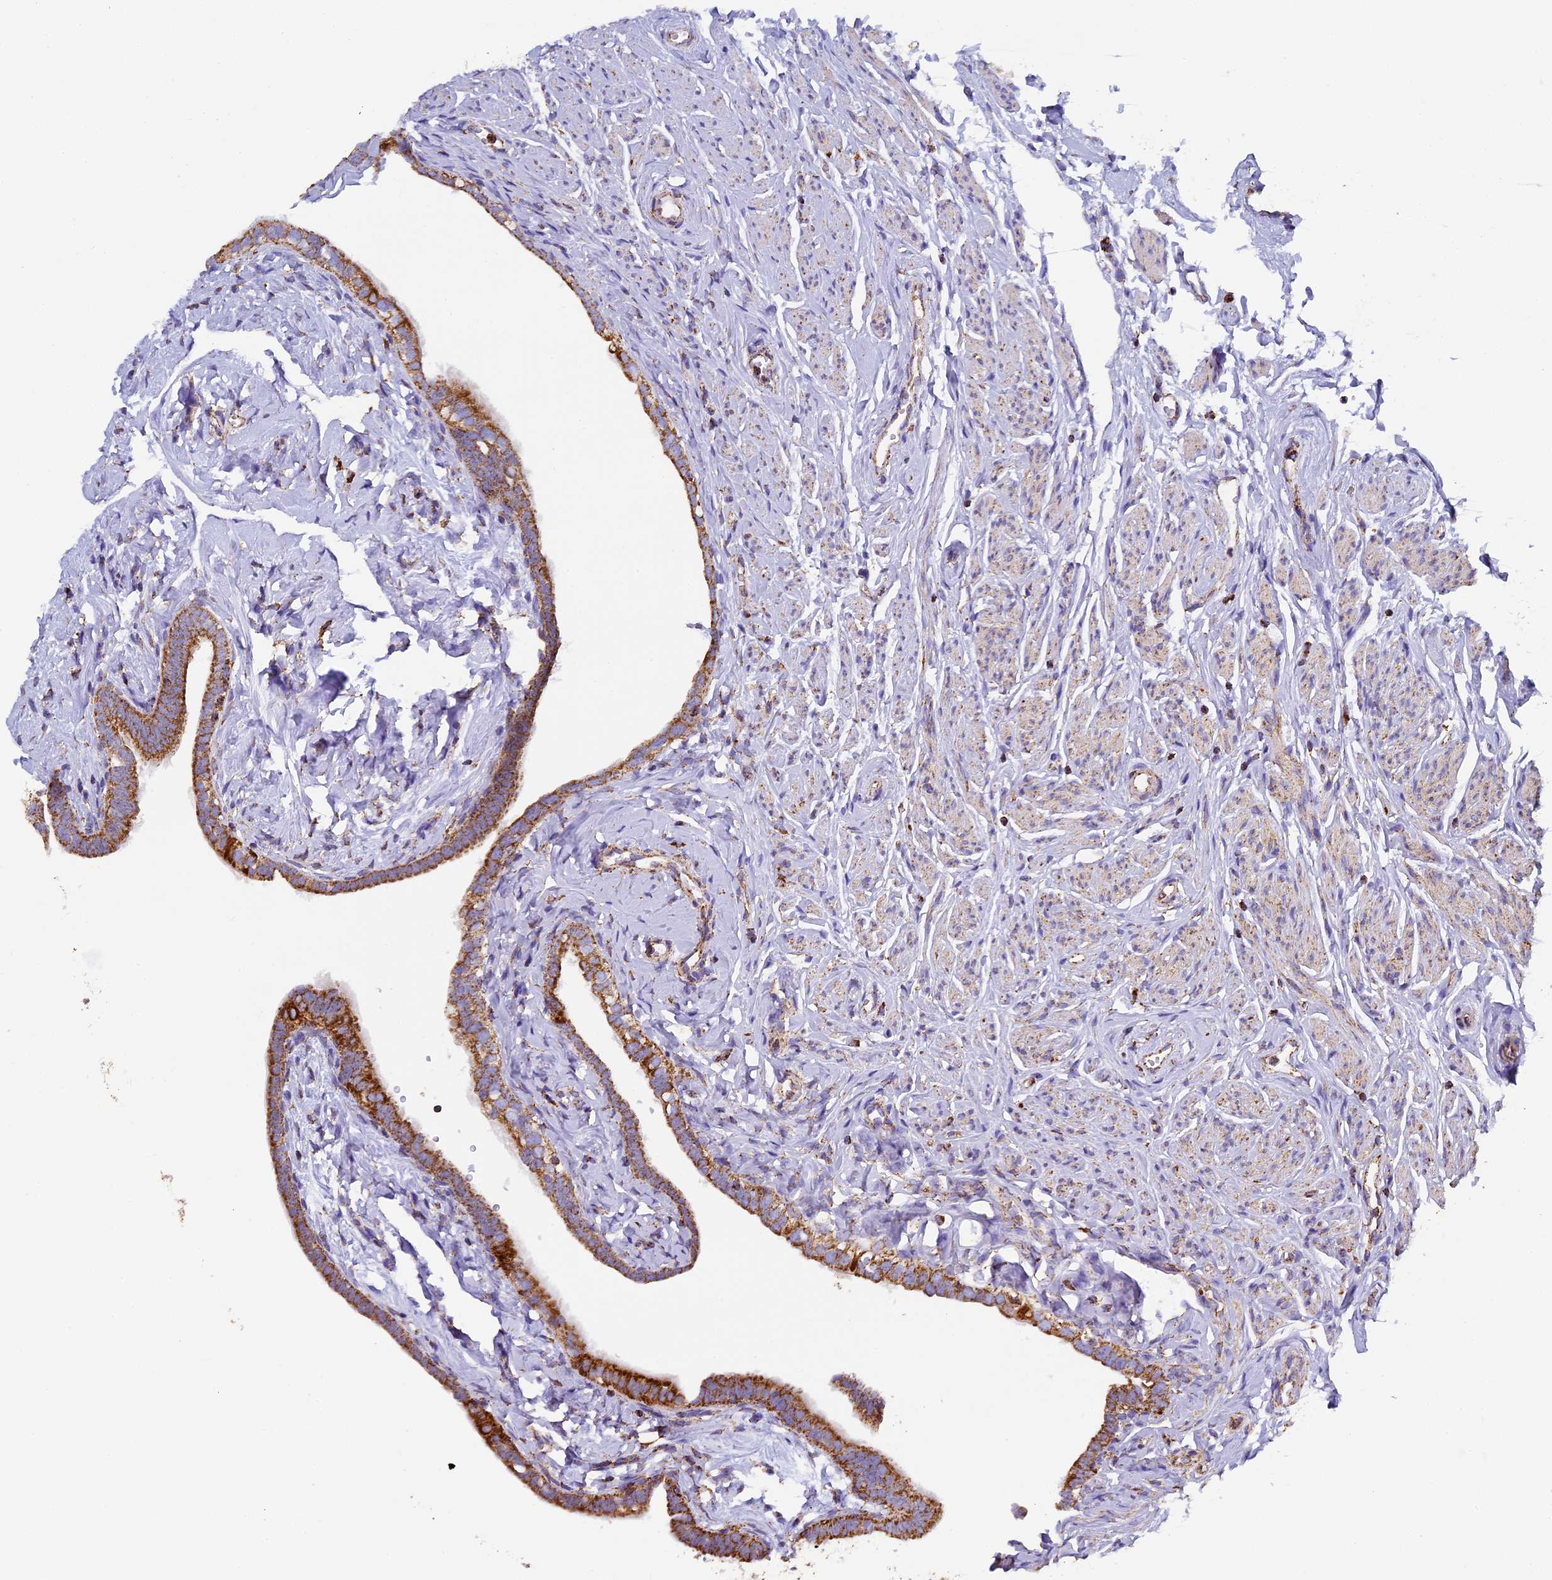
{"staining": {"intensity": "strong", "quantity": ">75%", "location": "cytoplasmic/membranous"}, "tissue": "fallopian tube", "cell_type": "Glandular cells", "image_type": "normal", "snomed": [{"axis": "morphology", "description": "Normal tissue, NOS"}, {"axis": "topography", "description": "Fallopian tube"}], "caption": "Immunohistochemistry (DAB) staining of unremarkable fallopian tube demonstrates strong cytoplasmic/membranous protein positivity in approximately >75% of glandular cells. (brown staining indicates protein expression, while blue staining denotes nuclei).", "gene": "STK17A", "patient": {"sex": "female", "age": 66}}